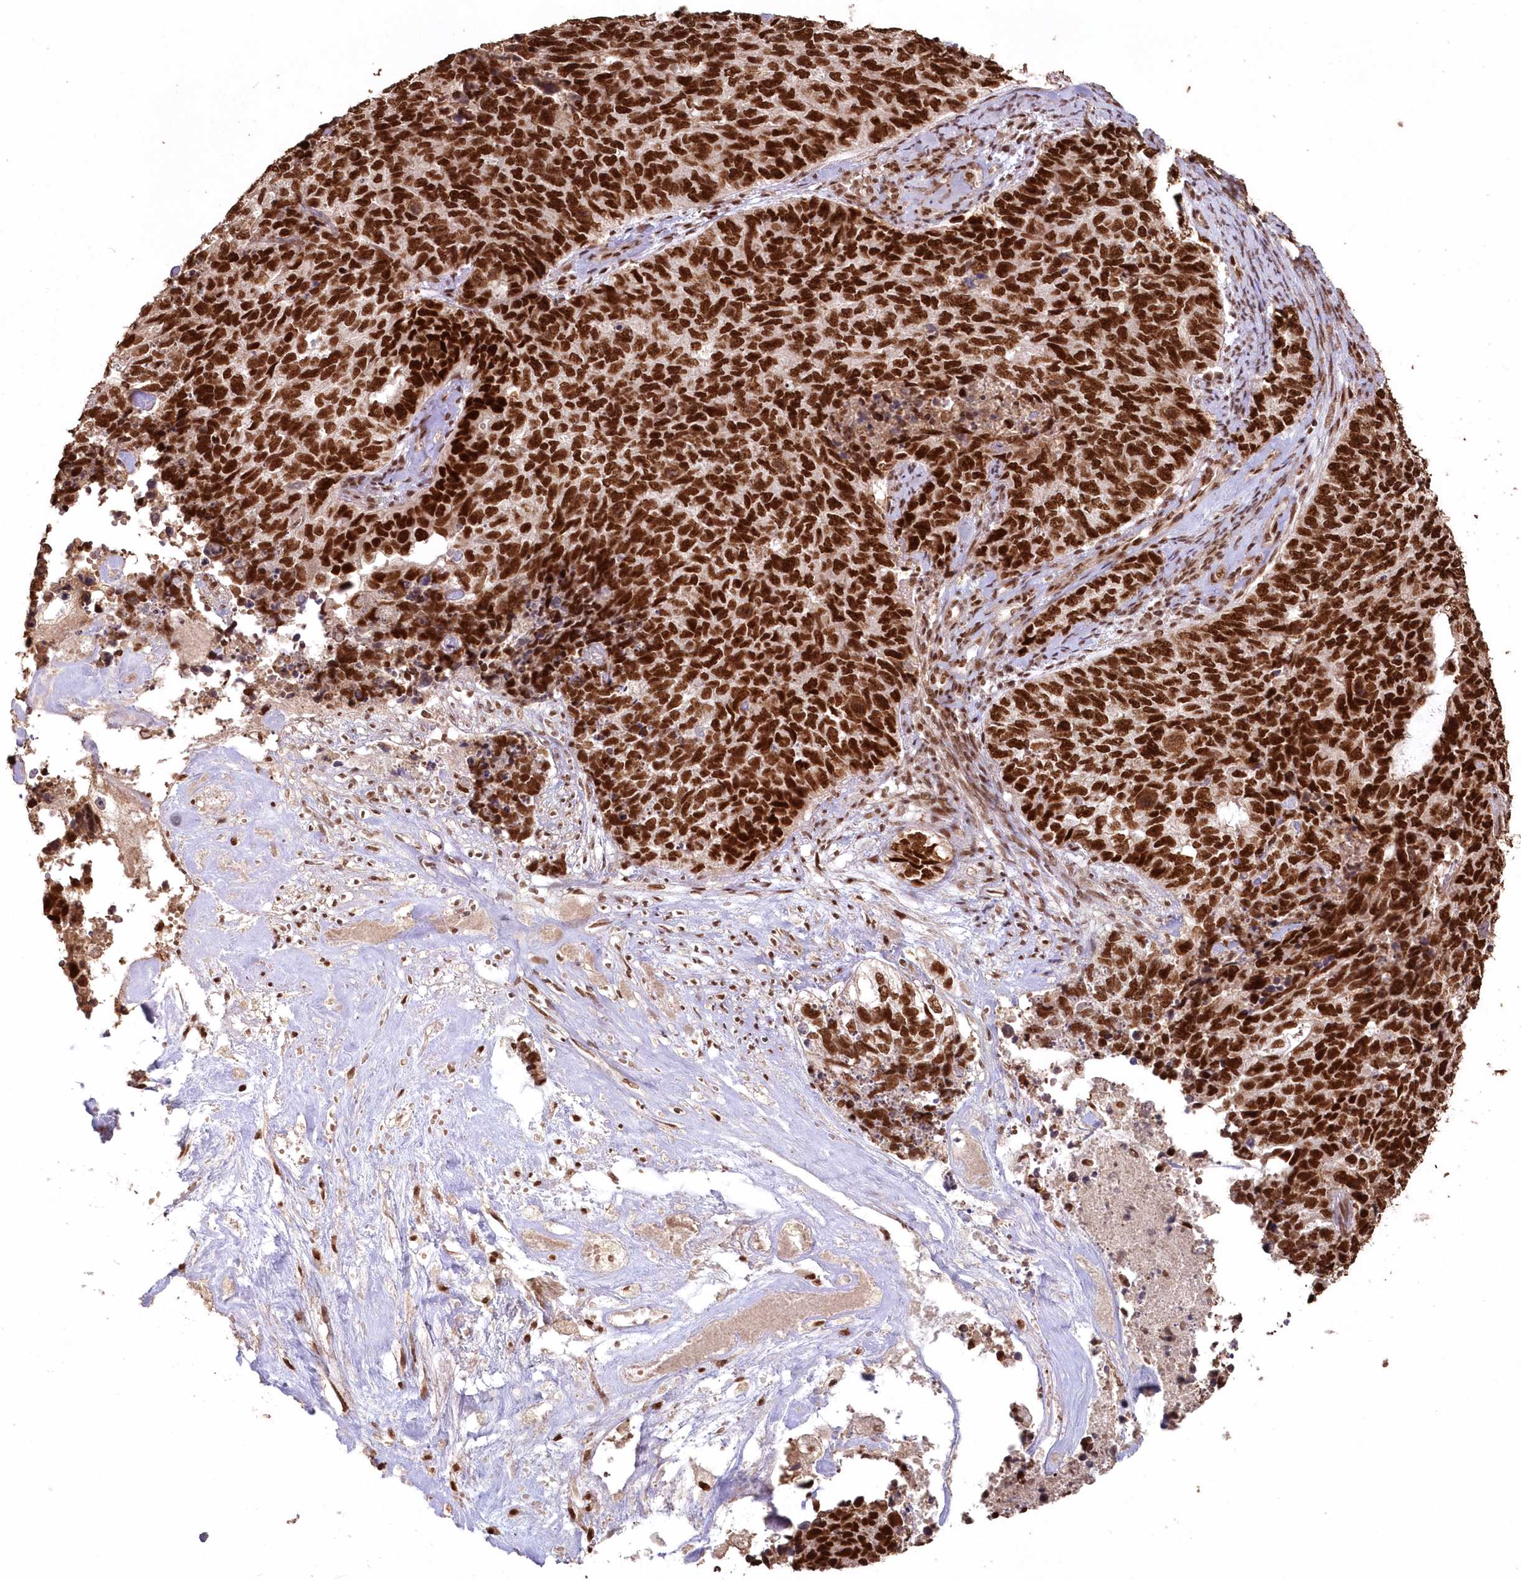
{"staining": {"intensity": "strong", "quantity": ">75%", "location": "nuclear"}, "tissue": "cervical cancer", "cell_type": "Tumor cells", "image_type": "cancer", "snomed": [{"axis": "morphology", "description": "Squamous cell carcinoma, NOS"}, {"axis": "topography", "description": "Cervix"}], "caption": "The image exhibits staining of cervical squamous cell carcinoma, revealing strong nuclear protein staining (brown color) within tumor cells.", "gene": "PDS5A", "patient": {"sex": "female", "age": 63}}